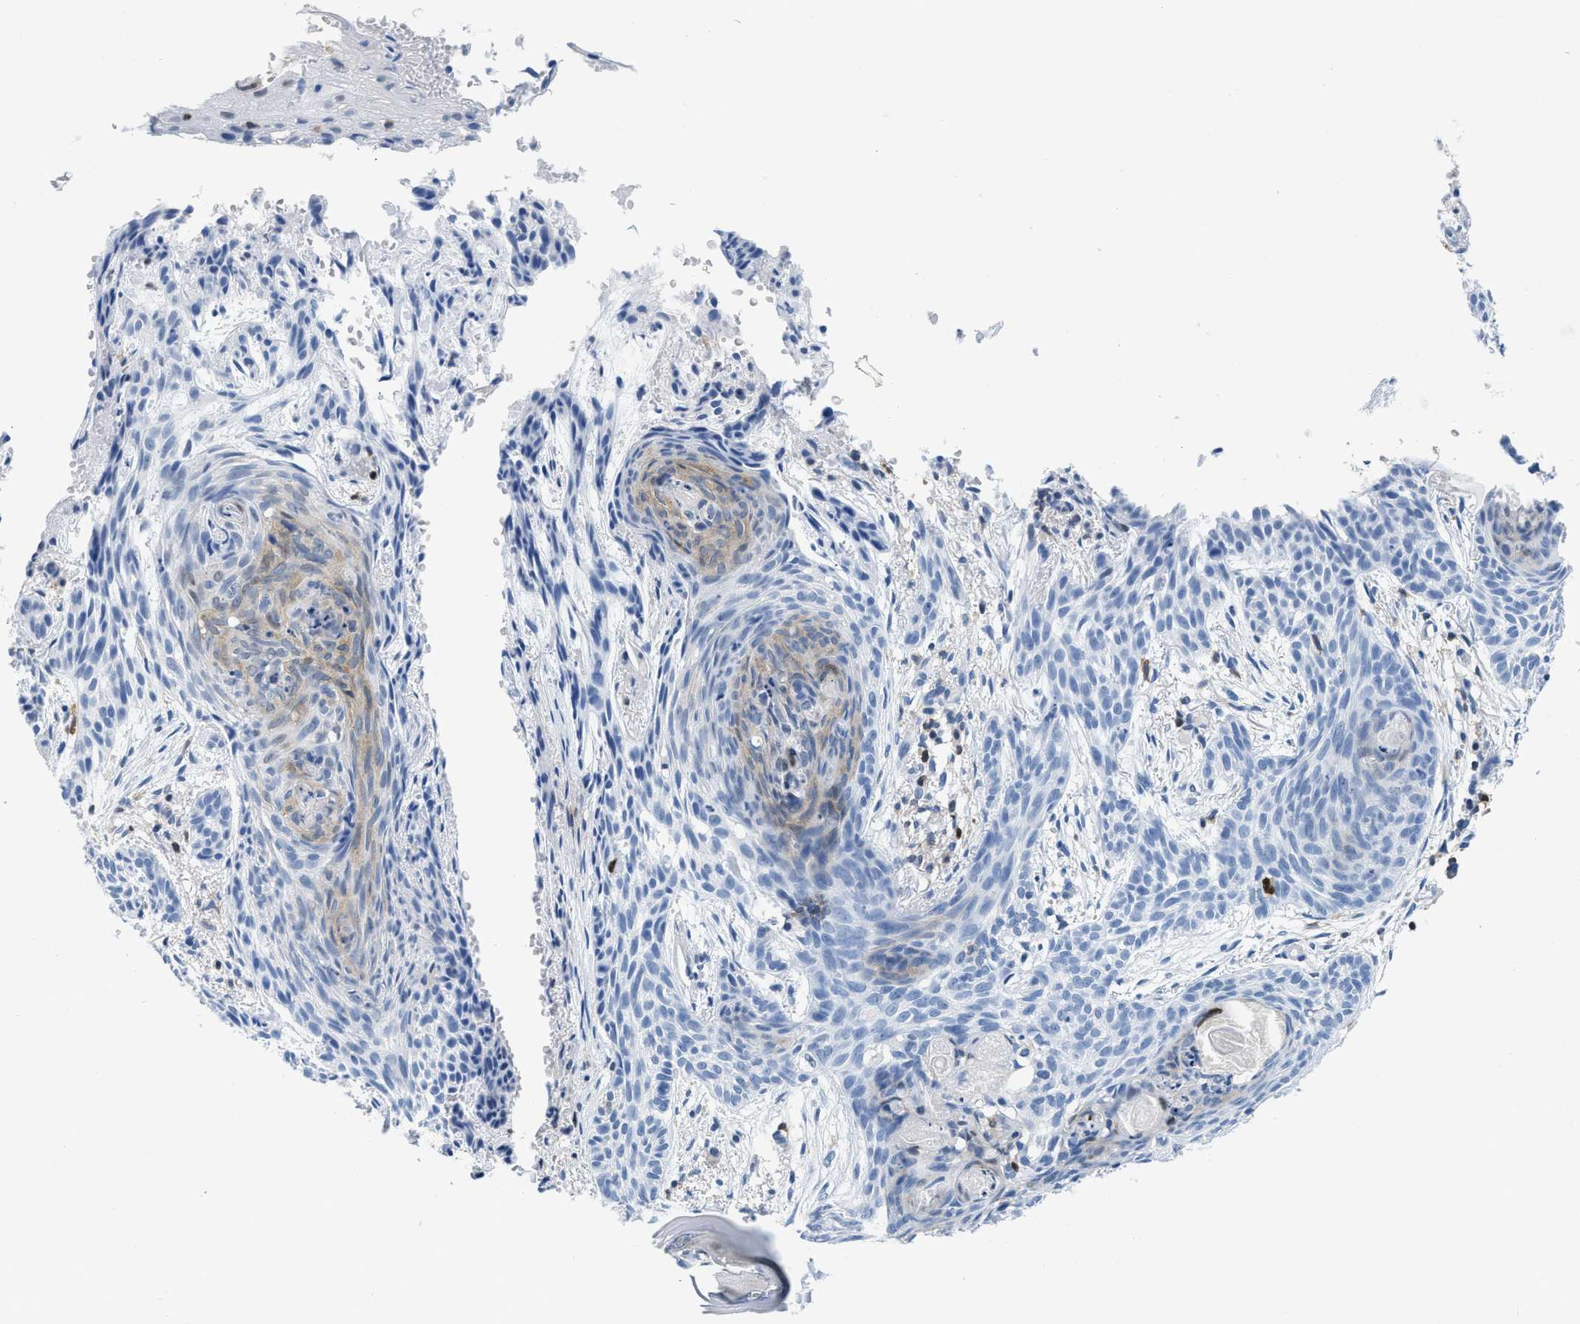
{"staining": {"intensity": "weak", "quantity": "<25%", "location": "cytoplasmic/membranous"}, "tissue": "skin cancer", "cell_type": "Tumor cells", "image_type": "cancer", "snomed": [{"axis": "morphology", "description": "Basal cell carcinoma"}, {"axis": "topography", "description": "Skin"}], "caption": "Skin cancer (basal cell carcinoma) stained for a protein using immunohistochemistry shows no expression tumor cells.", "gene": "NFATC2", "patient": {"sex": "female", "age": 59}}